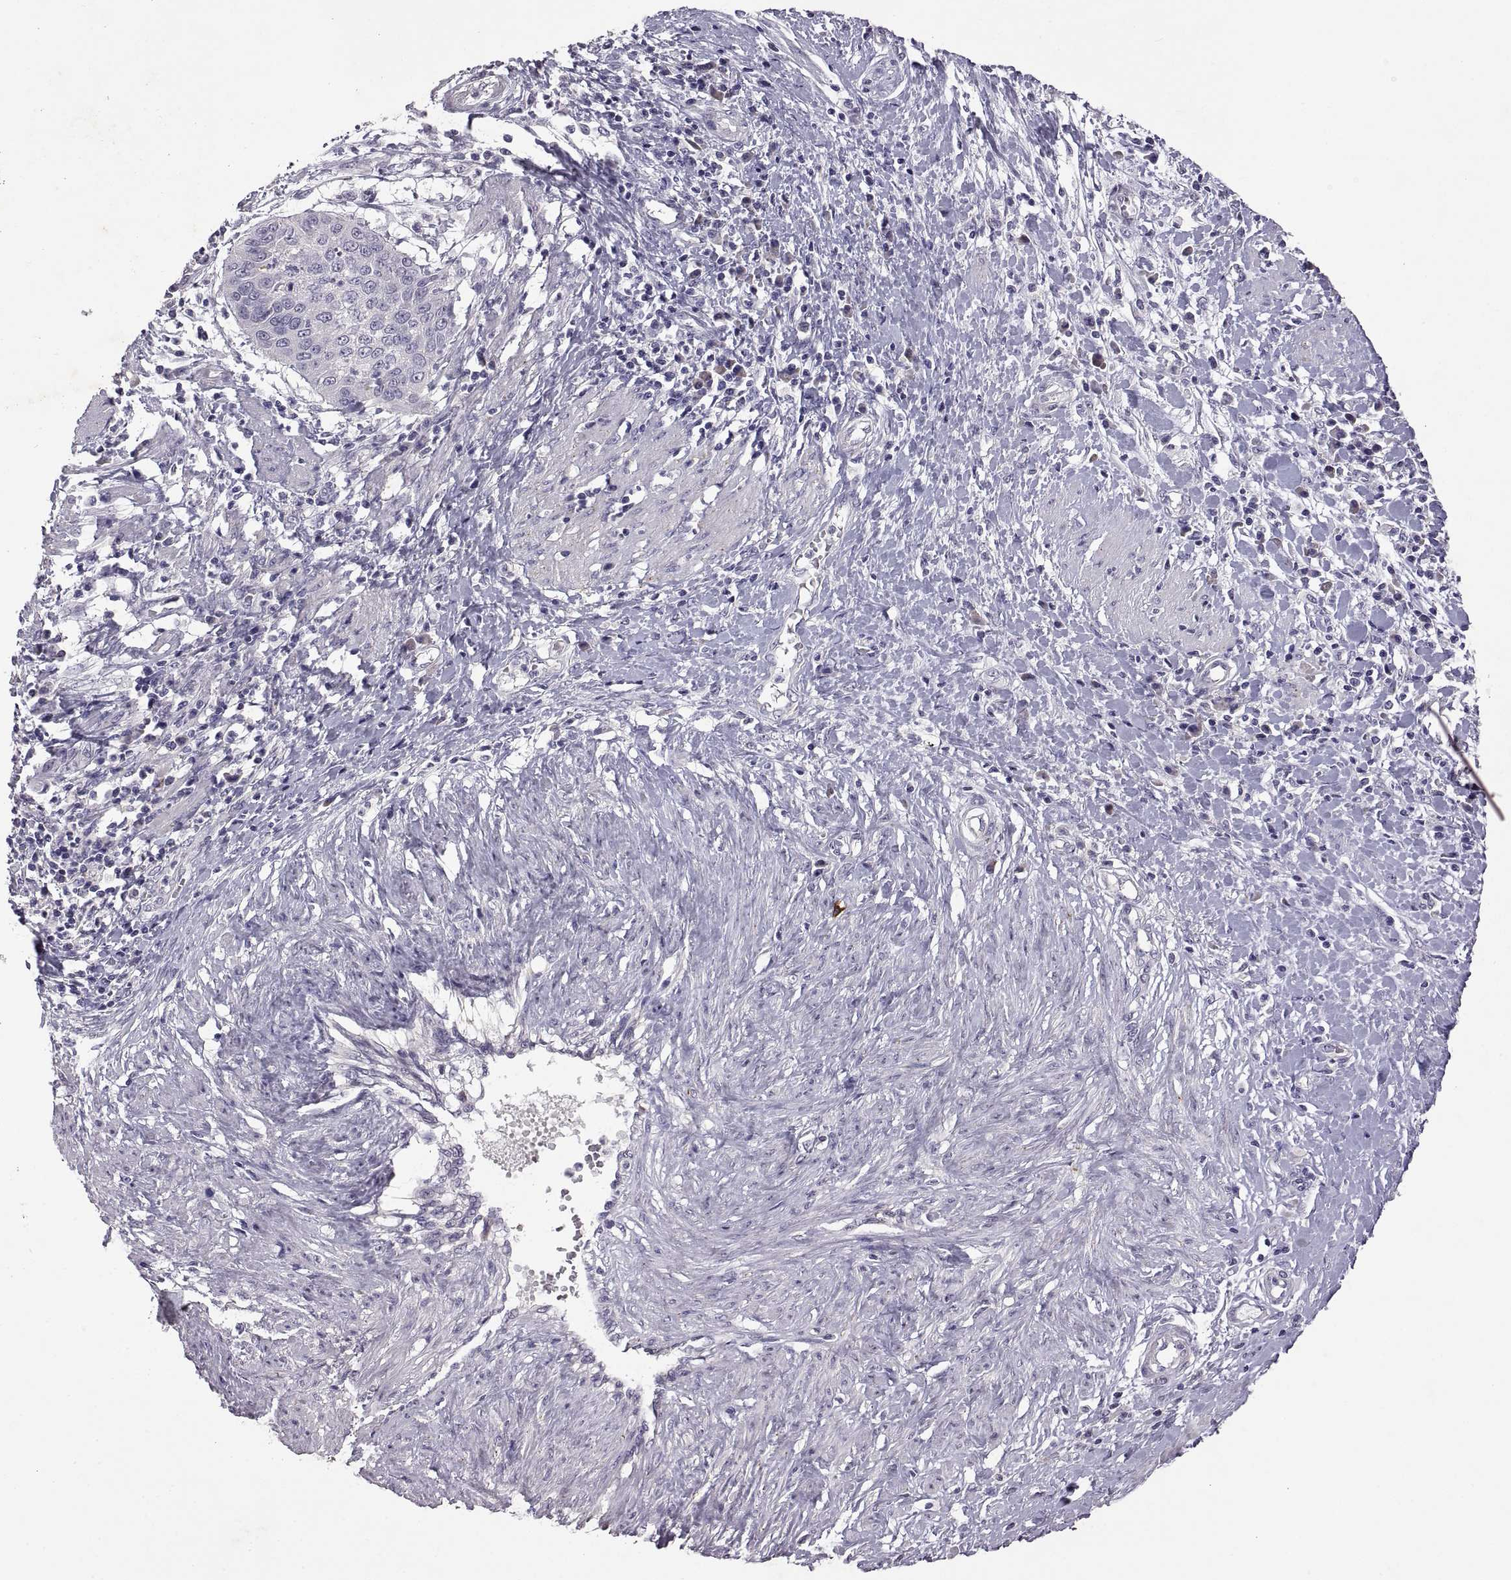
{"staining": {"intensity": "negative", "quantity": "none", "location": "none"}, "tissue": "cervical cancer", "cell_type": "Tumor cells", "image_type": "cancer", "snomed": [{"axis": "morphology", "description": "Squamous cell carcinoma, NOS"}, {"axis": "topography", "description": "Cervix"}], "caption": "The IHC image has no significant expression in tumor cells of cervical cancer tissue.", "gene": "DEFB136", "patient": {"sex": "female", "age": 39}}